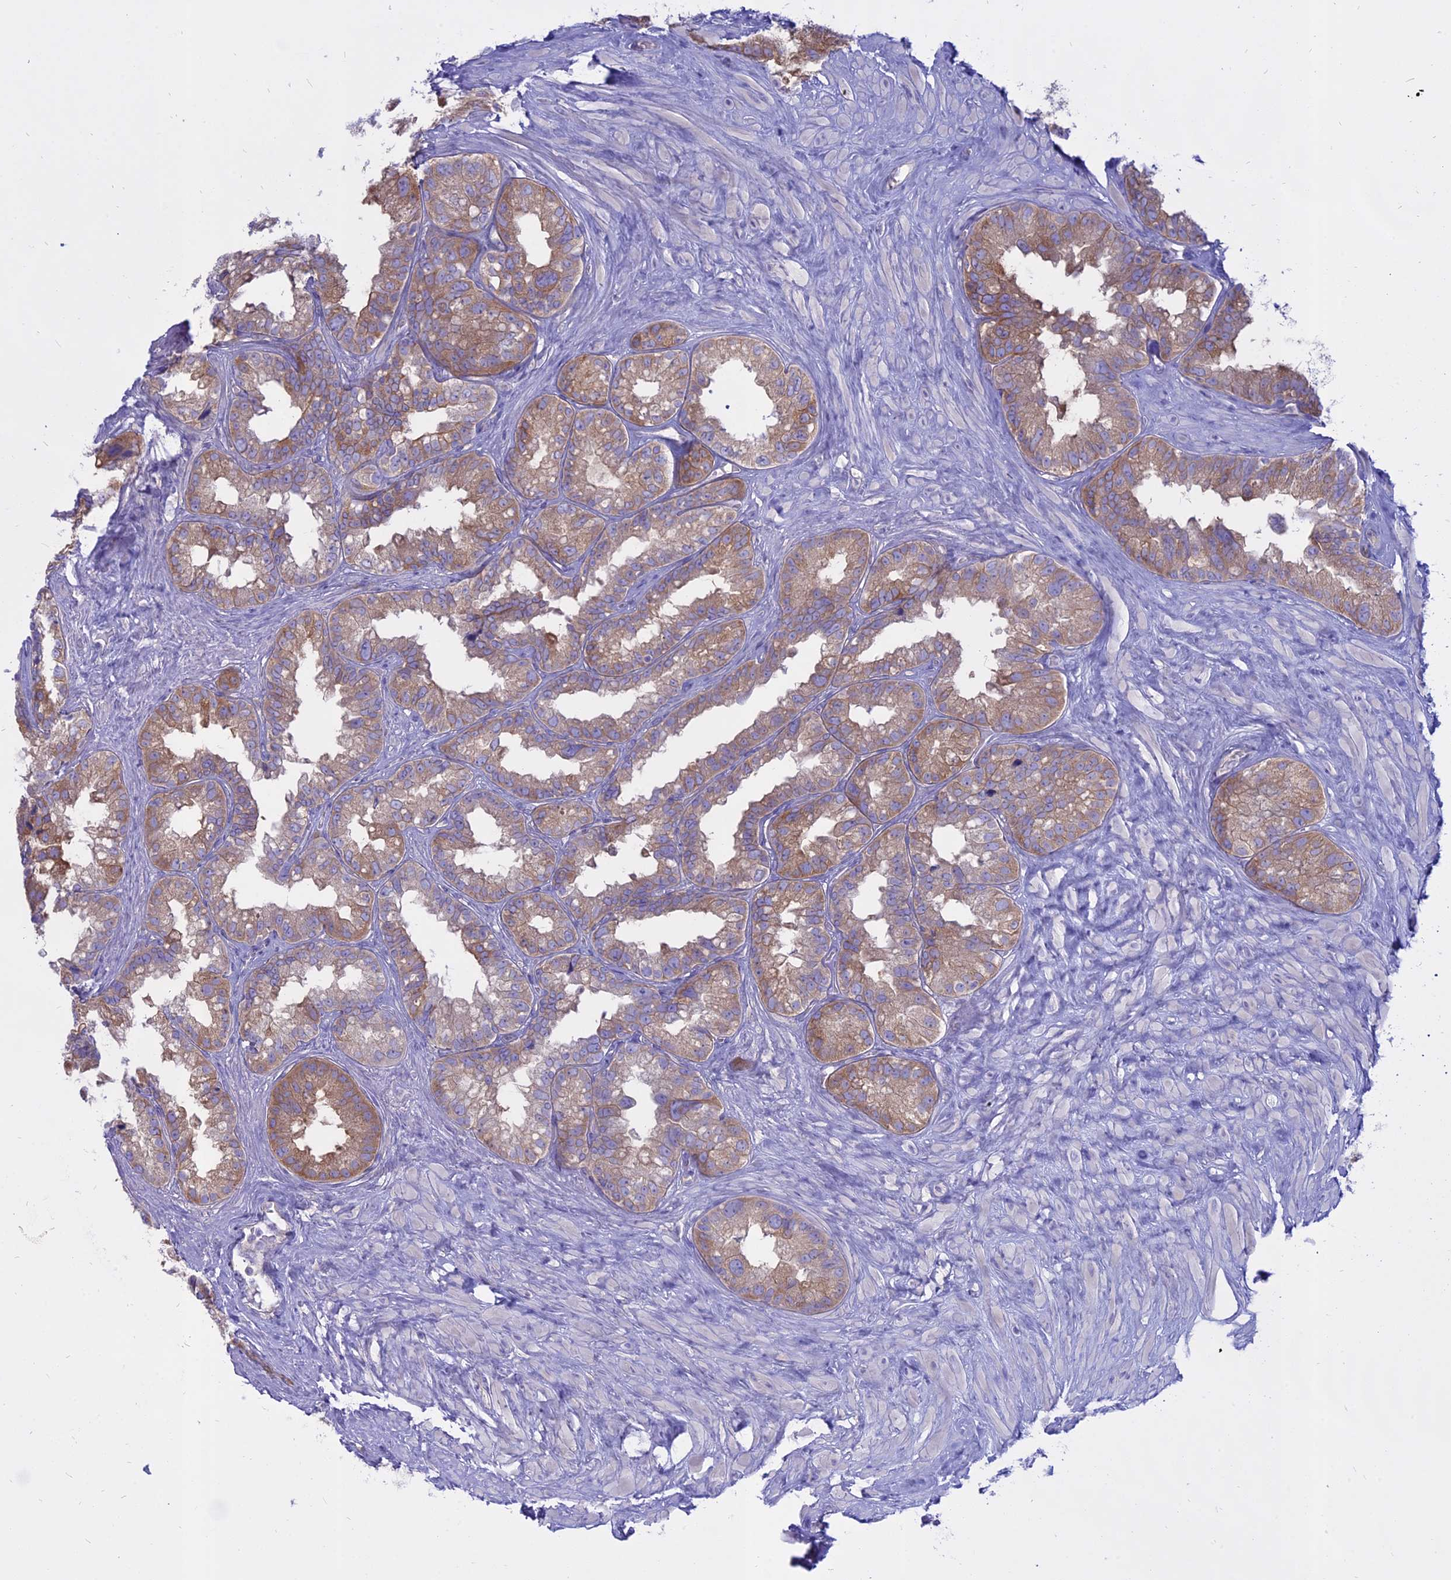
{"staining": {"intensity": "weak", "quantity": ">75%", "location": "cytoplasmic/membranous"}, "tissue": "seminal vesicle", "cell_type": "Glandular cells", "image_type": "normal", "snomed": [{"axis": "morphology", "description": "Normal tissue, NOS"}, {"axis": "topography", "description": "Seminal veicle"}], "caption": "A high-resolution image shows immunohistochemistry staining of unremarkable seminal vesicle, which displays weak cytoplasmic/membranous expression in about >75% of glandular cells. (IHC, brightfield microscopy, high magnification).", "gene": "AHCYL1", "patient": {"sex": "male", "age": 80}}